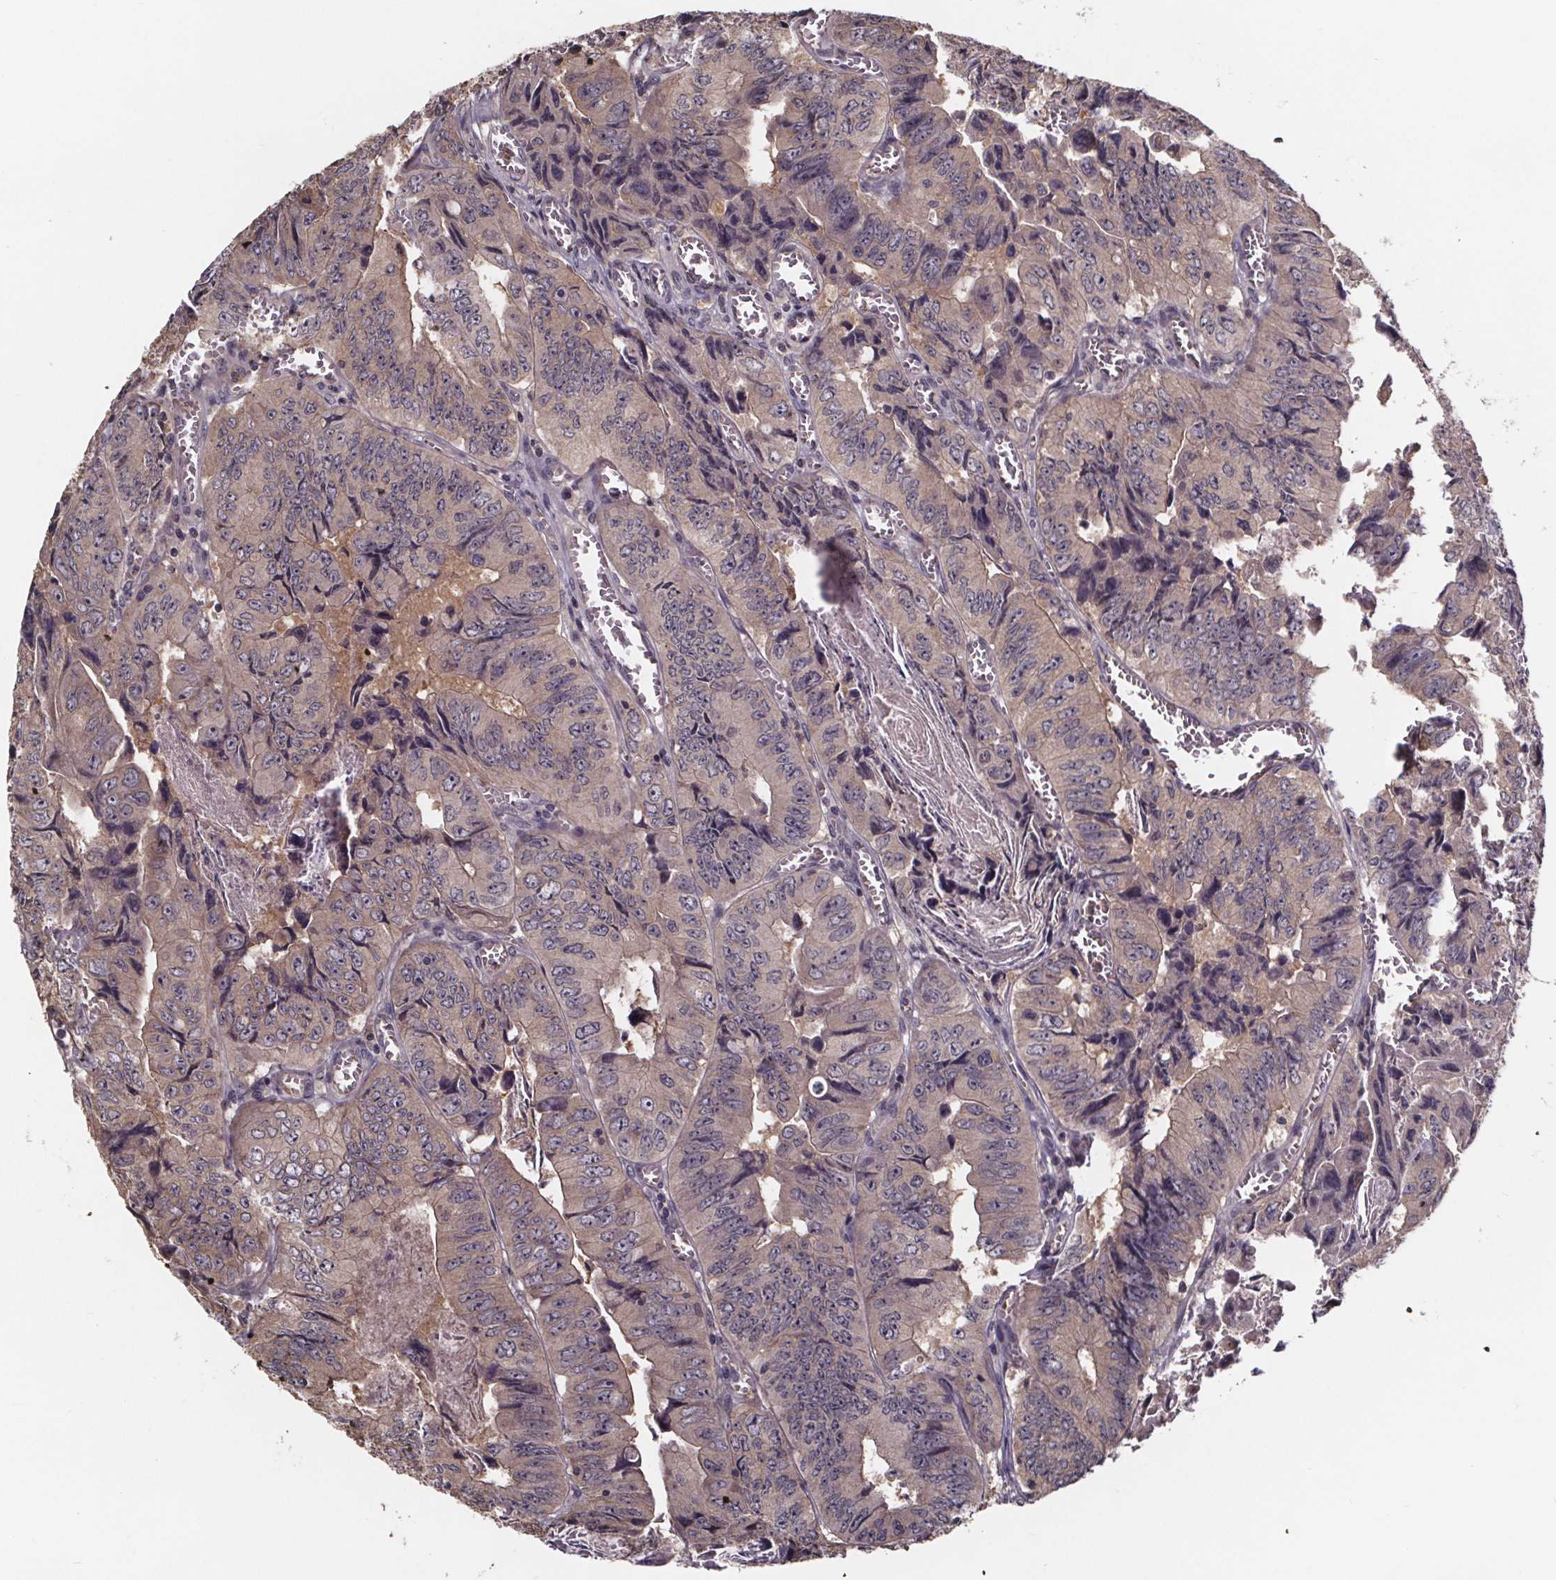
{"staining": {"intensity": "weak", "quantity": "25%-75%", "location": "cytoplasmic/membranous"}, "tissue": "colorectal cancer", "cell_type": "Tumor cells", "image_type": "cancer", "snomed": [{"axis": "morphology", "description": "Adenocarcinoma, NOS"}, {"axis": "topography", "description": "Colon"}], "caption": "A micrograph of human colorectal cancer stained for a protein shows weak cytoplasmic/membranous brown staining in tumor cells.", "gene": "SMIM1", "patient": {"sex": "female", "age": 84}}